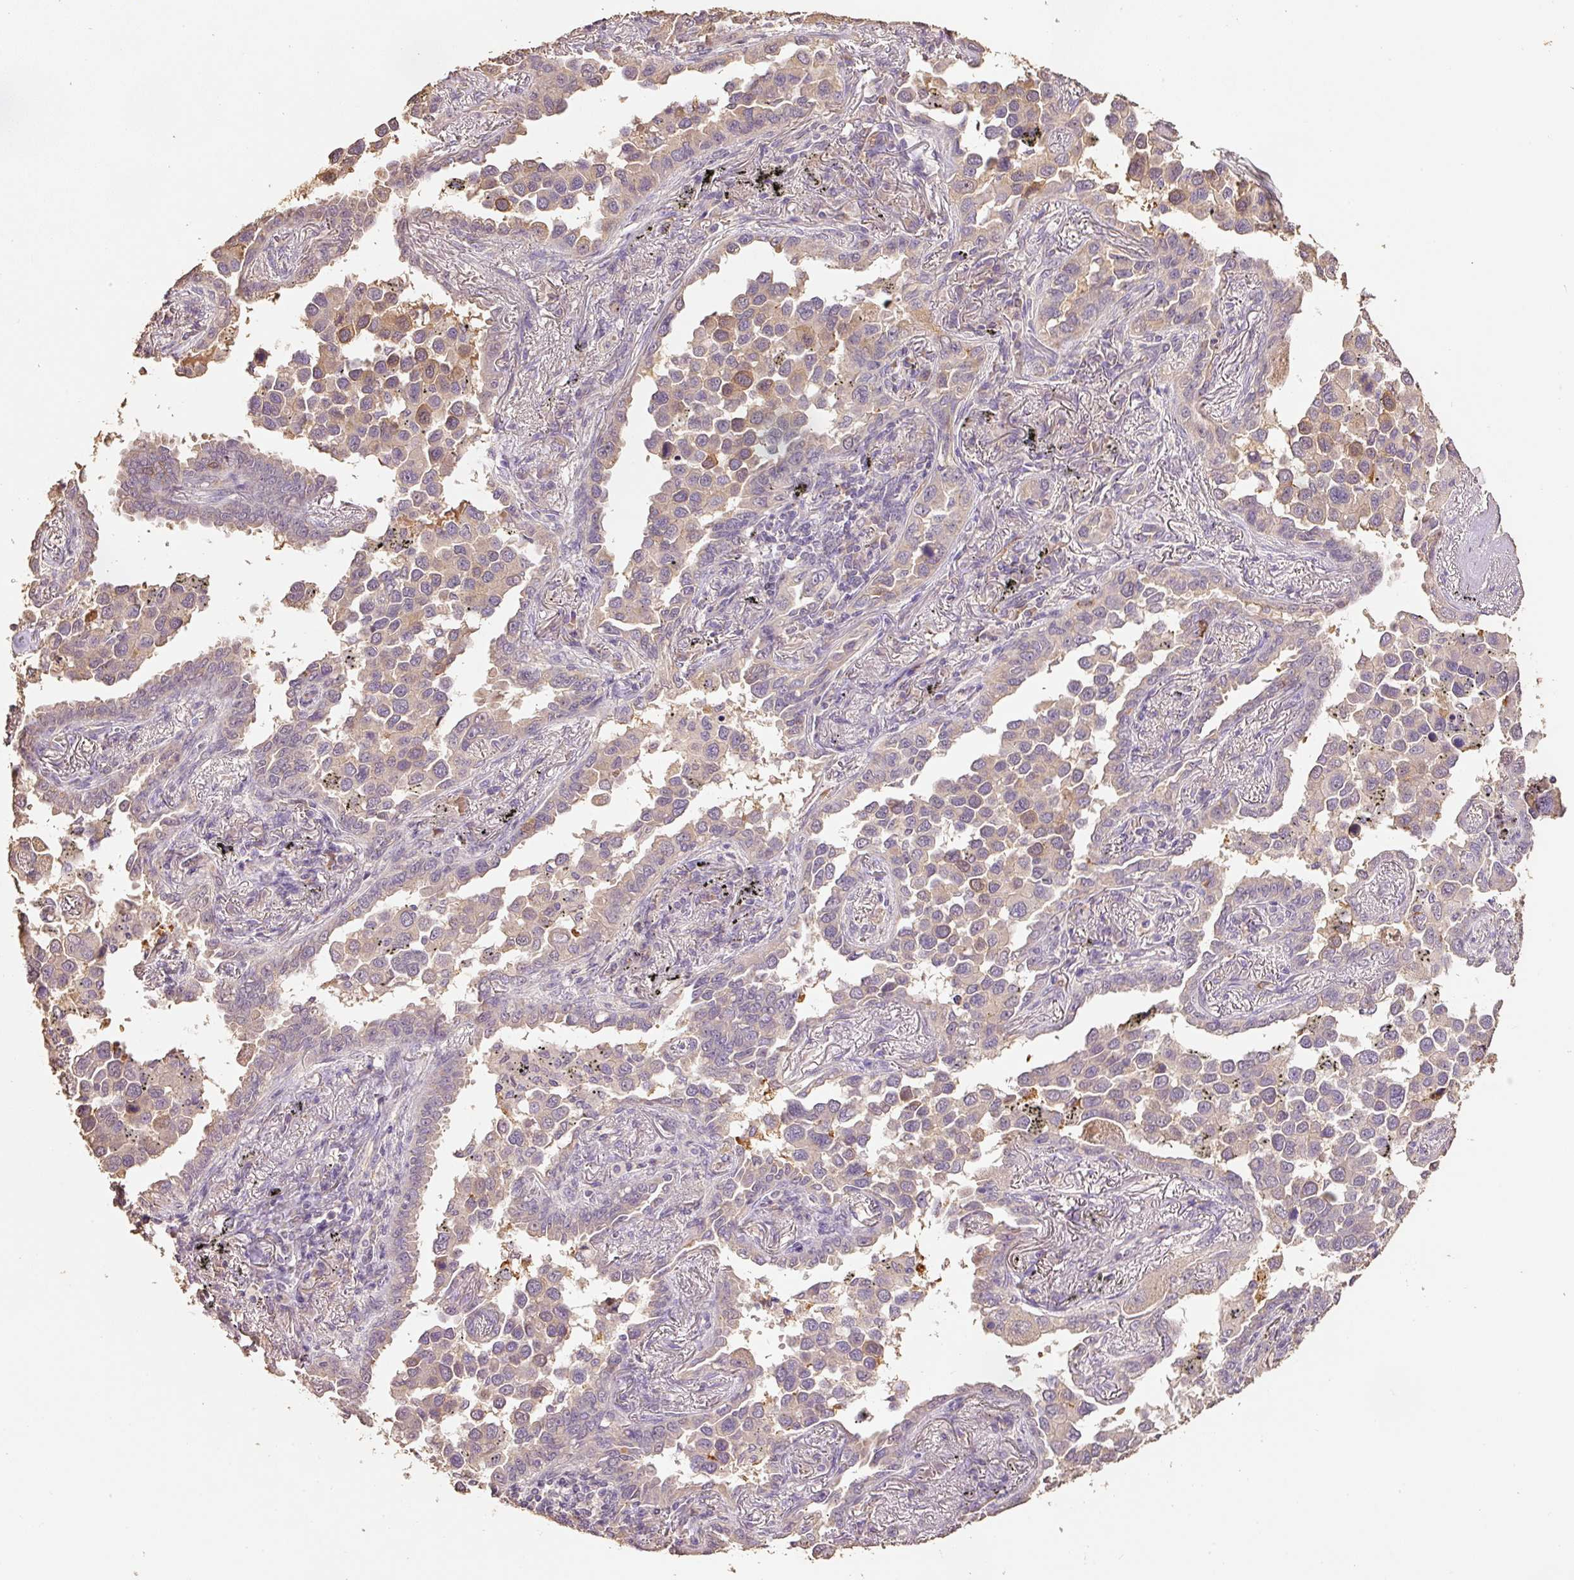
{"staining": {"intensity": "weak", "quantity": ">75%", "location": "cytoplasmic/membranous"}, "tissue": "lung cancer", "cell_type": "Tumor cells", "image_type": "cancer", "snomed": [{"axis": "morphology", "description": "Adenocarcinoma, NOS"}, {"axis": "topography", "description": "Lung"}], "caption": "Protein analysis of adenocarcinoma (lung) tissue shows weak cytoplasmic/membranous expression in approximately >75% of tumor cells.", "gene": "HERC2", "patient": {"sex": "male", "age": 67}}